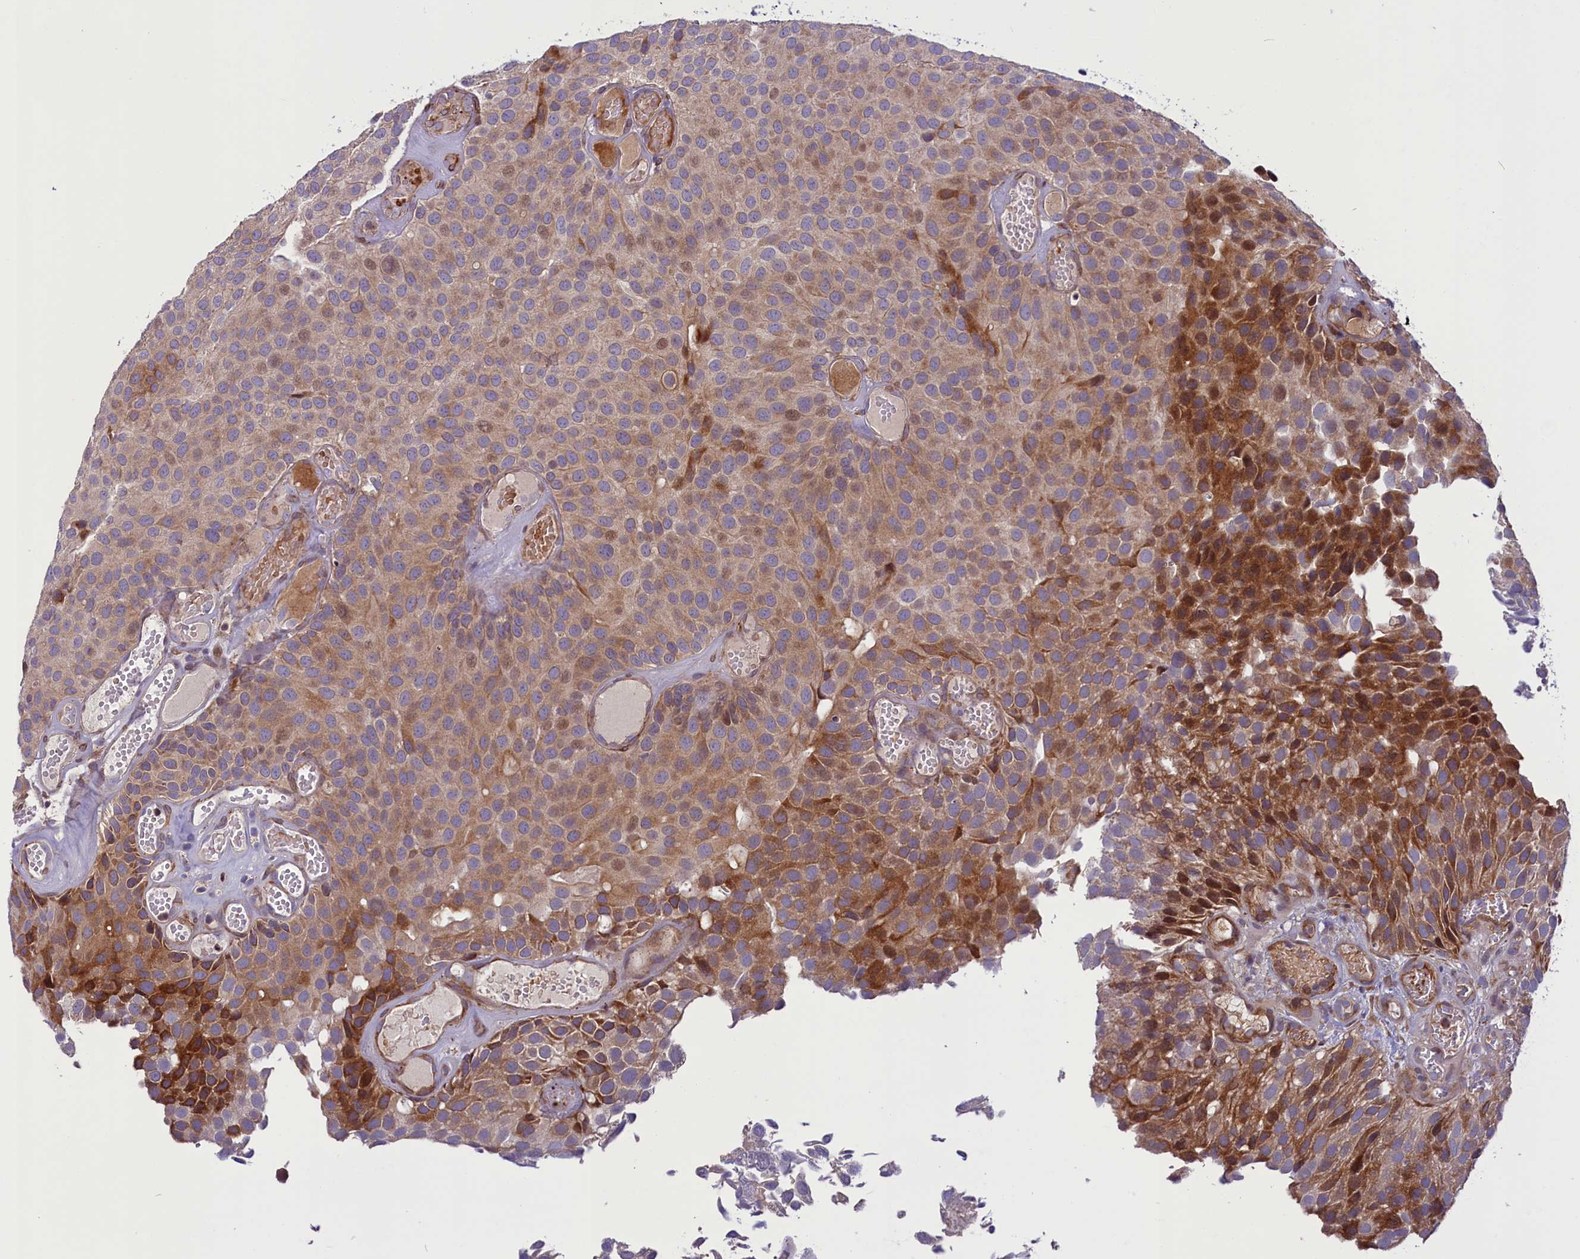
{"staining": {"intensity": "moderate", "quantity": ">75%", "location": "cytoplasmic/membranous"}, "tissue": "urothelial cancer", "cell_type": "Tumor cells", "image_type": "cancer", "snomed": [{"axis": "morphology", "description": "Urothelial carcinoma, Low grade"}, {"axis": "topography", "description": "Urinary bladder"}], "caption": "The image exhibits immunohistochemical staining of urothelial carcinoma (low-grade). There is moderate cytoplasmic/membranous staining is present in about >75% of tumor cells.", "gene": "MIEF2", "patient": {"sex": "male", "age": 89}}